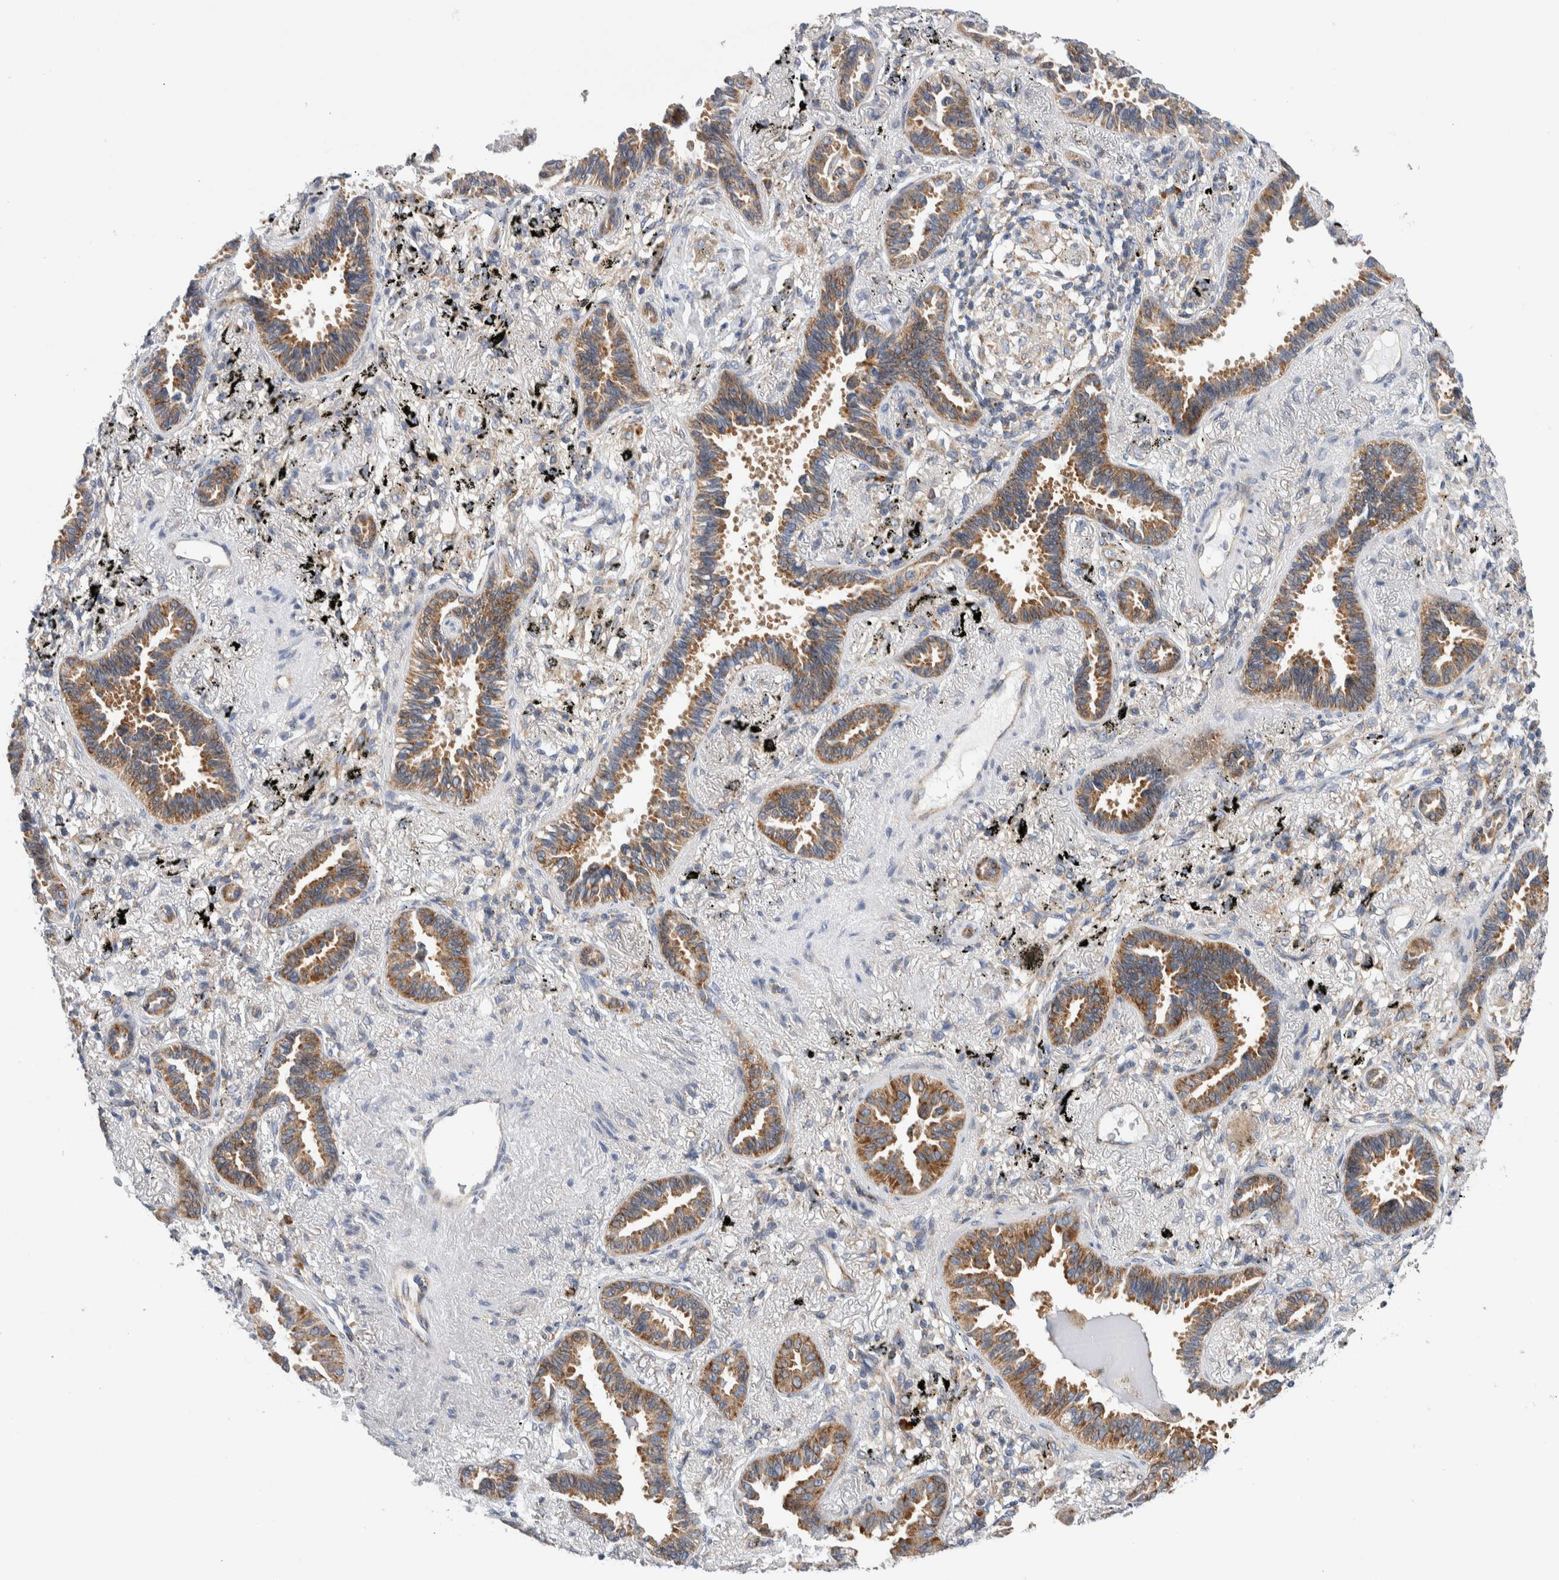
{"staining": {"intensity": "moderate", "quantity": ">75%", "location": "cytoplasmic/membranous"}, "tissue": "lung cancer", "cell_type": "Tumor cells", "image_type": "cancer", "snomed": [{"axis": "morphology", "description": "Adenocarcinoma, NOS"}, {"axis": "topography", "description": "Lung"}], "caption": "IHC histopathology image of neoplastic tissue: human adenocarcinoma (lung) stained using IHC reveals medium levels of moderate protein expression localized specifically in the cytoplasmic/membranous of tumor cells, appearing as a cytoplasmic/membranous brown color.", "gene": "RACK1", "patient": {"sex": "male", "age": 59}}